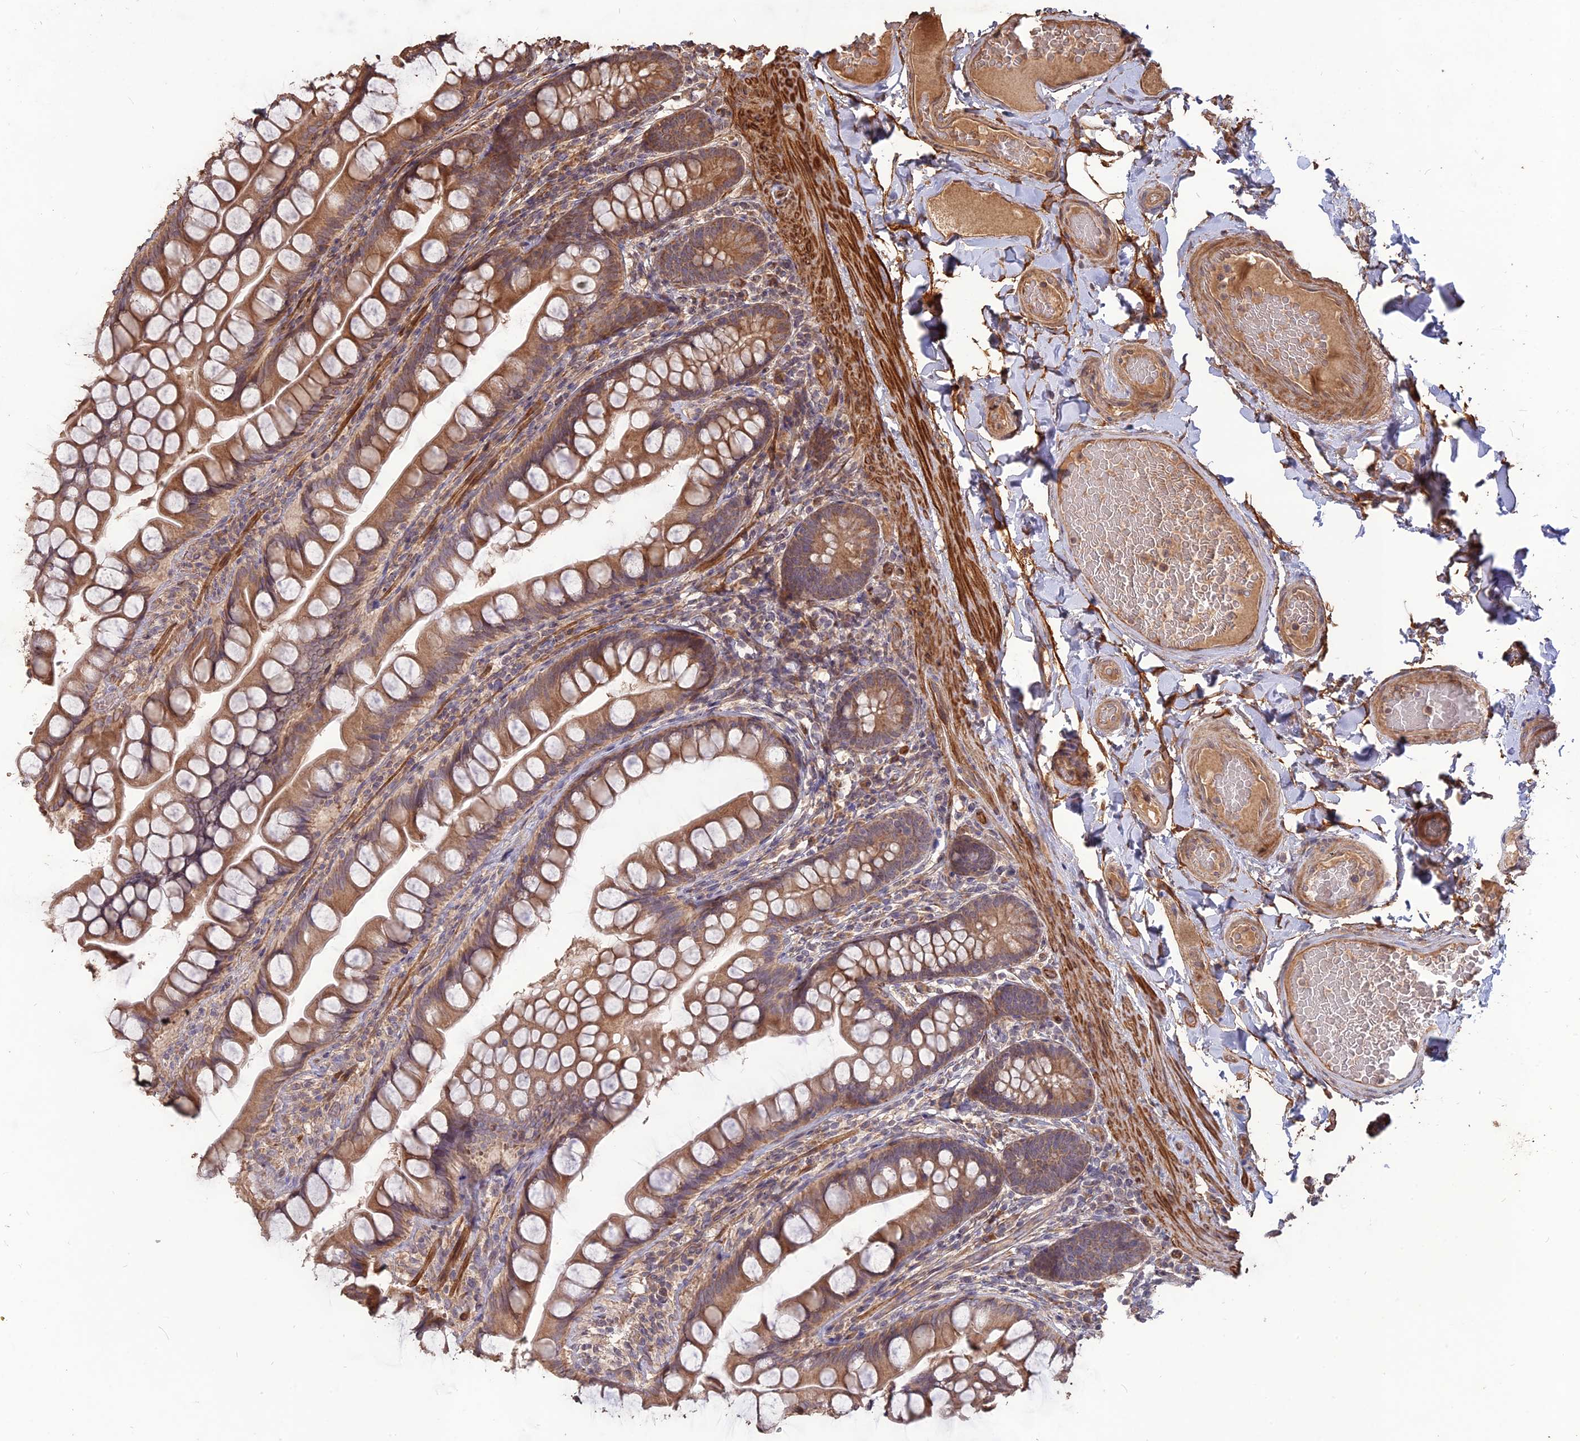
{"staining": {"intensity": "moderate", "quantity": ">75%", "location": "cytoplasmic/membranous"}, "tissue": "small intestine", "cell_type": "Glandular cells", "image_type": "normal", "snomed": [{"axis": "morphology", "description": "Normal tissue, NOS"}, {"axis": "topography", "description": "Small intestine"}], "caption": "This is a photomicrograph of immunohistochemistry staining of normal small intestine, which shows moderate staining in the cytoplasmic/membranous of glandular cells.", "gene": "LAYN", "patient": {"sex": "male", "age": 70}}